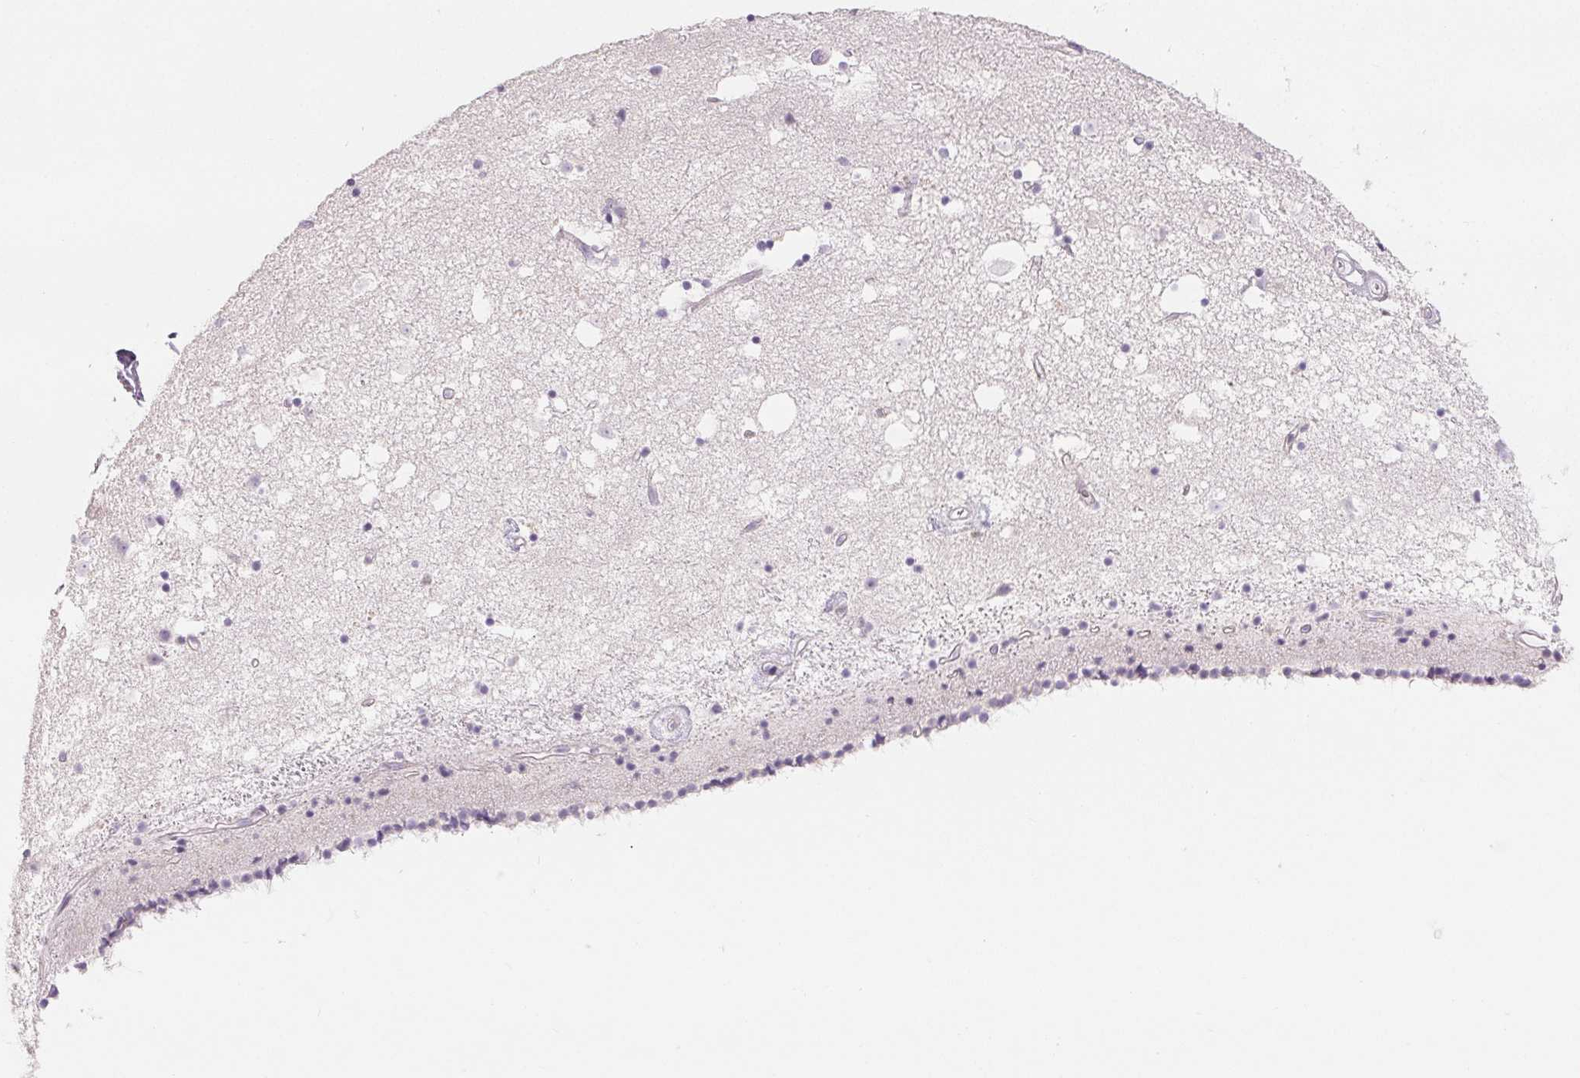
{"staining": {"intensity": "negative", "quantity": "none", "location": "none"}, "tissue": "caudate", "cell_type": "Glial cells", "image_type": "normal", "snomed": [{"axis": "morphology", "description": "Normal tissue, NOS"}, {"axis": "topography", "description": "Lateral ventricle wall"}], "caption": "A high-resolution histopathology image shows immunohistochemistry (IHC) staining of benign caudate, which displays no significant staining in glial cells.", "gene": "CD69", "patient": {"sex": "female", "age": 71}}